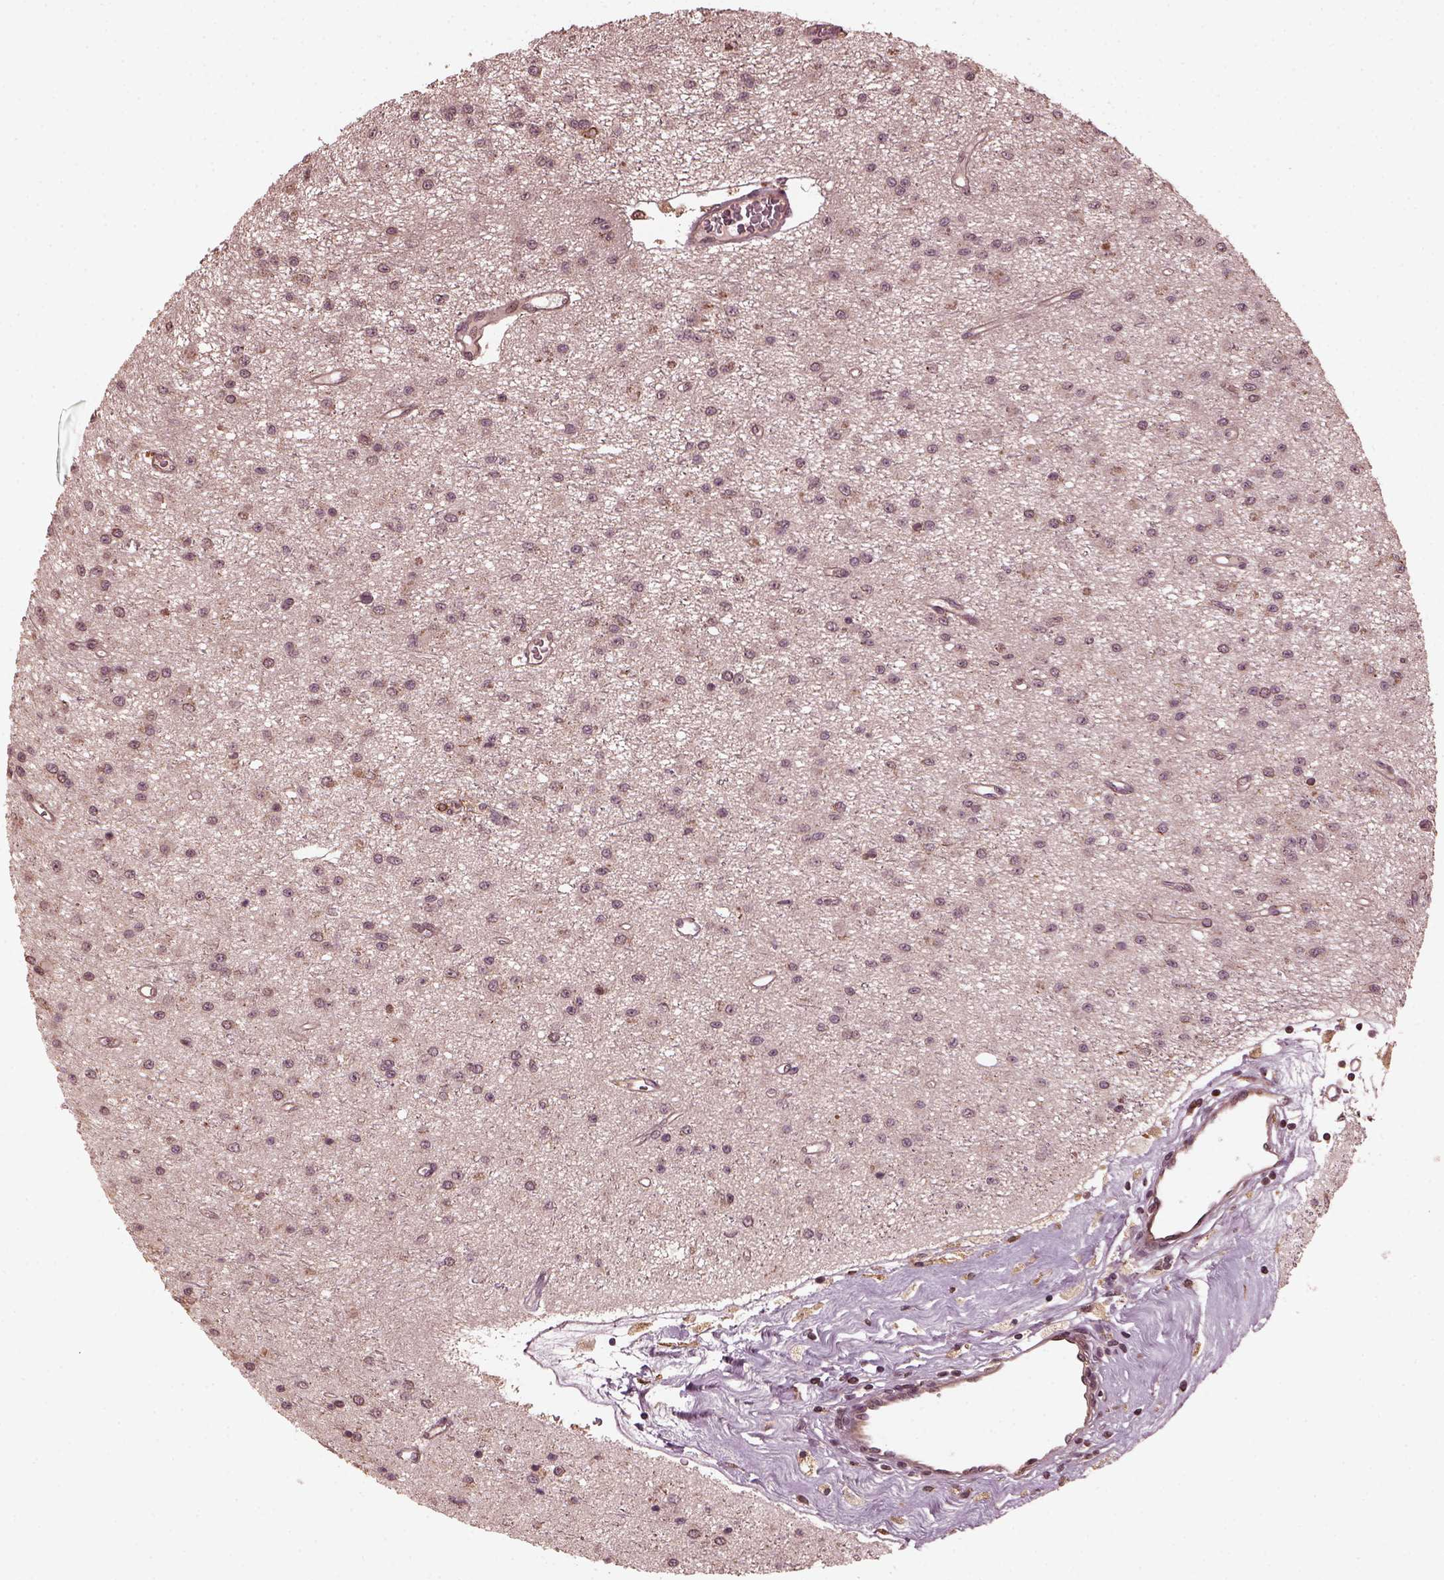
{"staining": {"intensity": "weak", "quantity": "<25%", "location": "cytoplasmic/membranous"}, "tissue": "glioma", "cell_type": "Tumor cells", "image_type": "cancer", "snomed": [{"axis": "morphology", "description": "Glioma, malignant, Low grade"}, {"axis": "topography", "description": "Brain"}], "caption": "Immunohistochemistry (IHC) of human low-grade glioma (malignant) exhibits no positivity in tumor cells. The staining is performed using DAB (3,3'-diaminobenzidine) brown chromogen with nuclei counter-stained in using hematoxylin.", "gene": "ZNF292", "patient": {"sex": "female", "age": 45}}